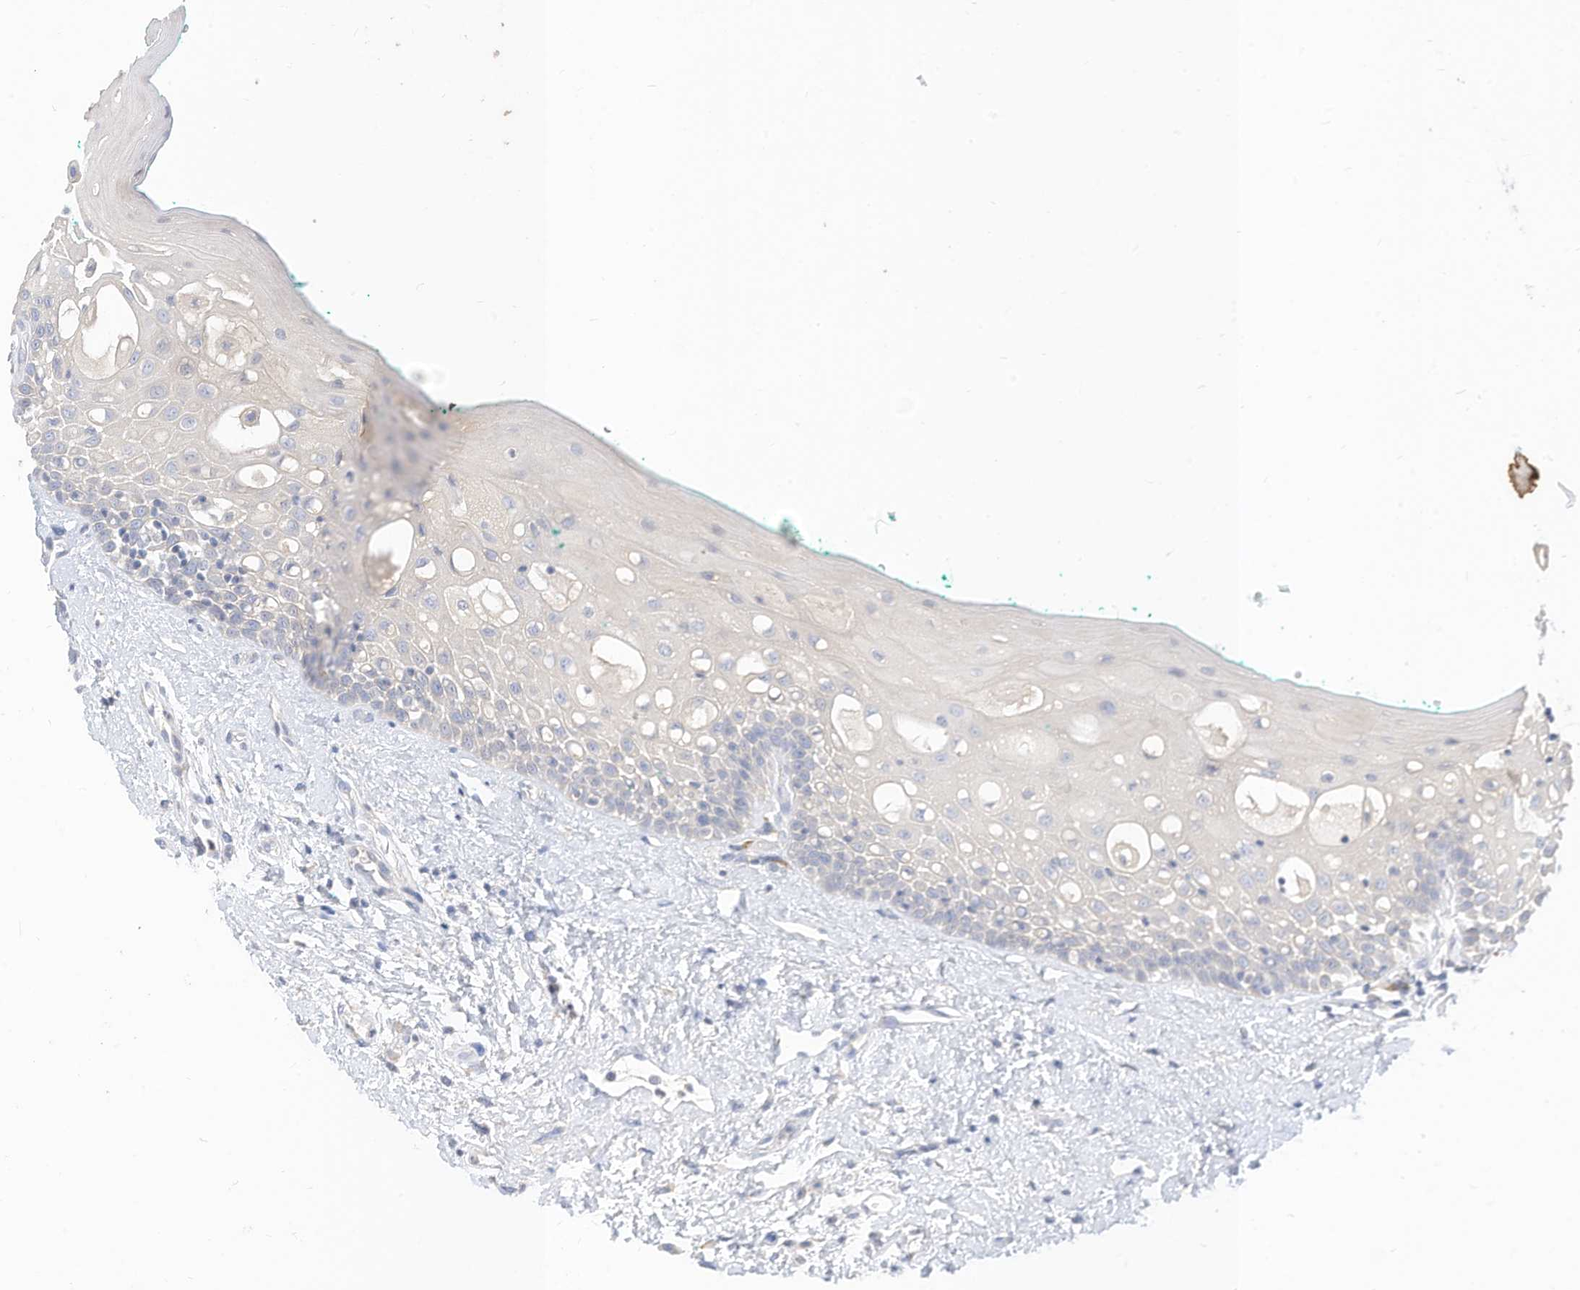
{"staining": {"intensity": "negative", "quantity": "none", "location": "none"}, "tissue": "oral mucosa", "cell_type": "Squamous epithelial cells", "image_type": "normal", "snomed": [{"axis": "morphology", "description": "Normal tissue, NOS"}, {"axis": "topography", "description": "Oral tissue"}], "caption": "Immunohistochemistry (IHC) image of normal oral mucosa stained for a protein (brown), which displays no positivity in squamous epithelial cells.", "gene": "RASA2", "patient": {"sex": "female", "age": 70}}